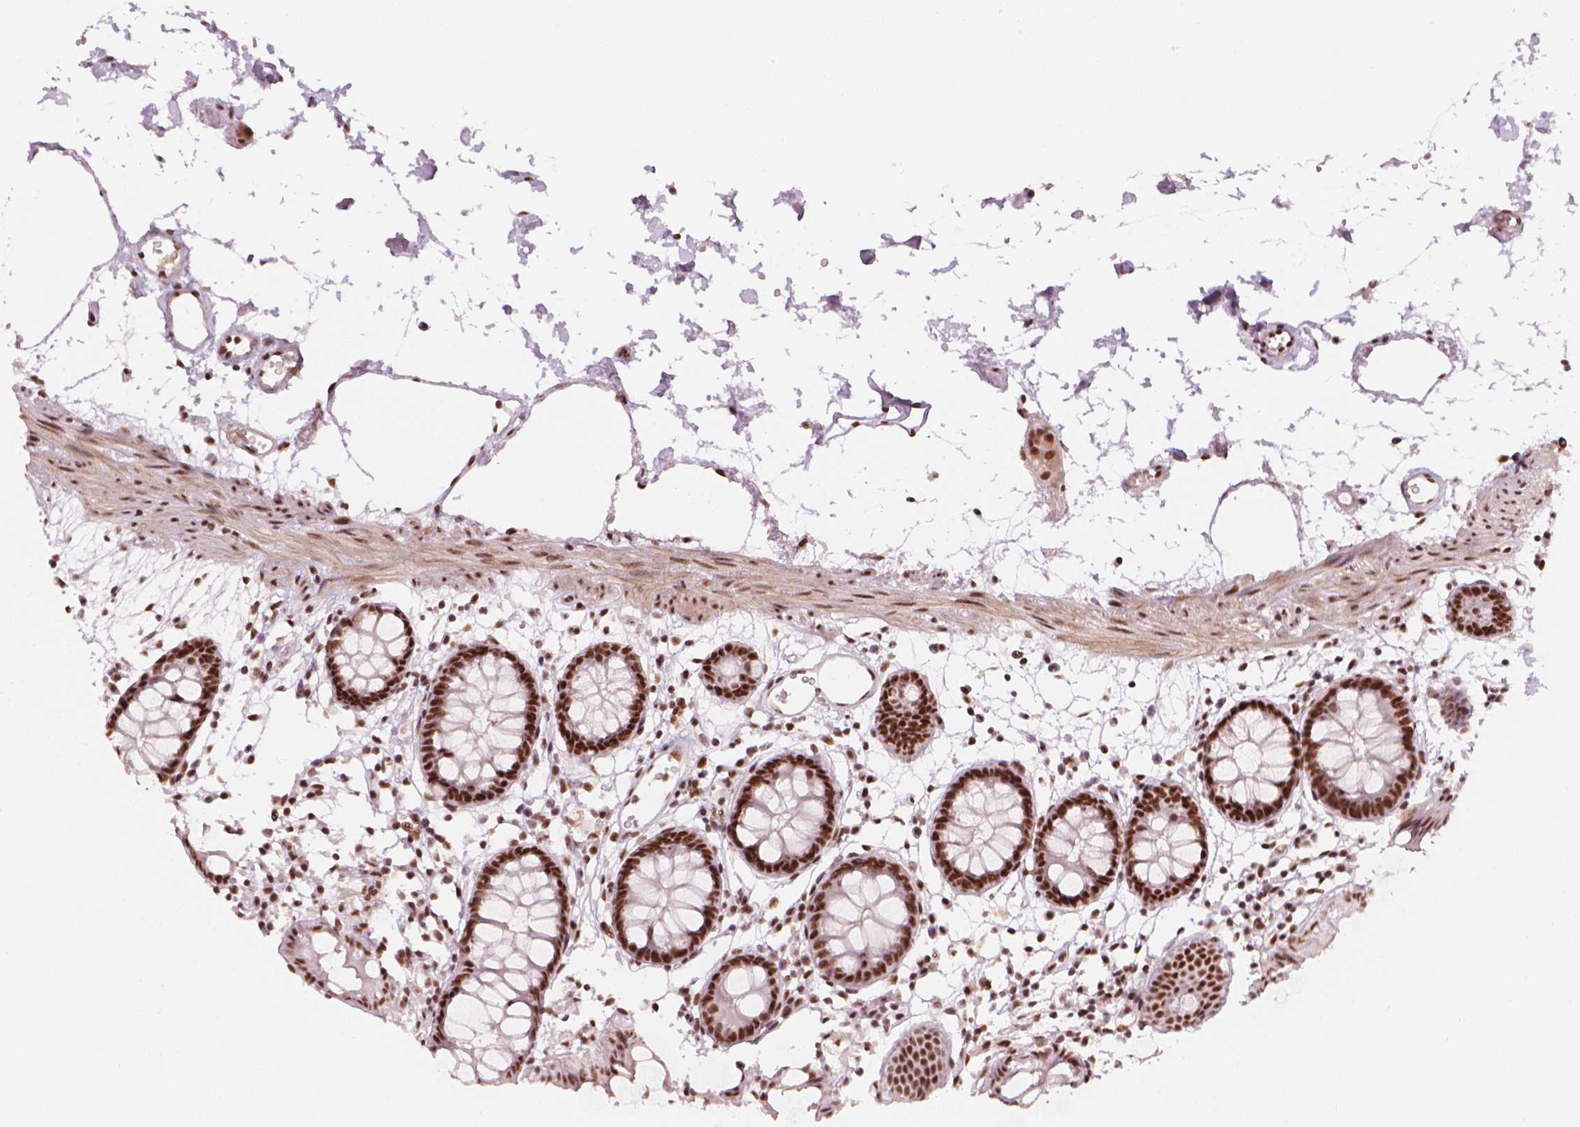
{"staining": {"intensity": "strong", "quantity": ">75%", "location": "nuclear"}, "tissue": "colon", "cell_type": "Endothelial cells", "image_type": "normal", "snomed": [{"axis": "morphology", "description": "Normal tissue, NOS"}, {"axis": "topography", "description": "Colon"}], "caption": "This image displays normal colon stained with immunohistochemistry to label a protein in brown. The nuclear of endothelial cells show strong positivity for the protein. Nuclei are counter-stained blue.", "gene": "ELF2", "patient": {"sex": "female", "age": 84}}